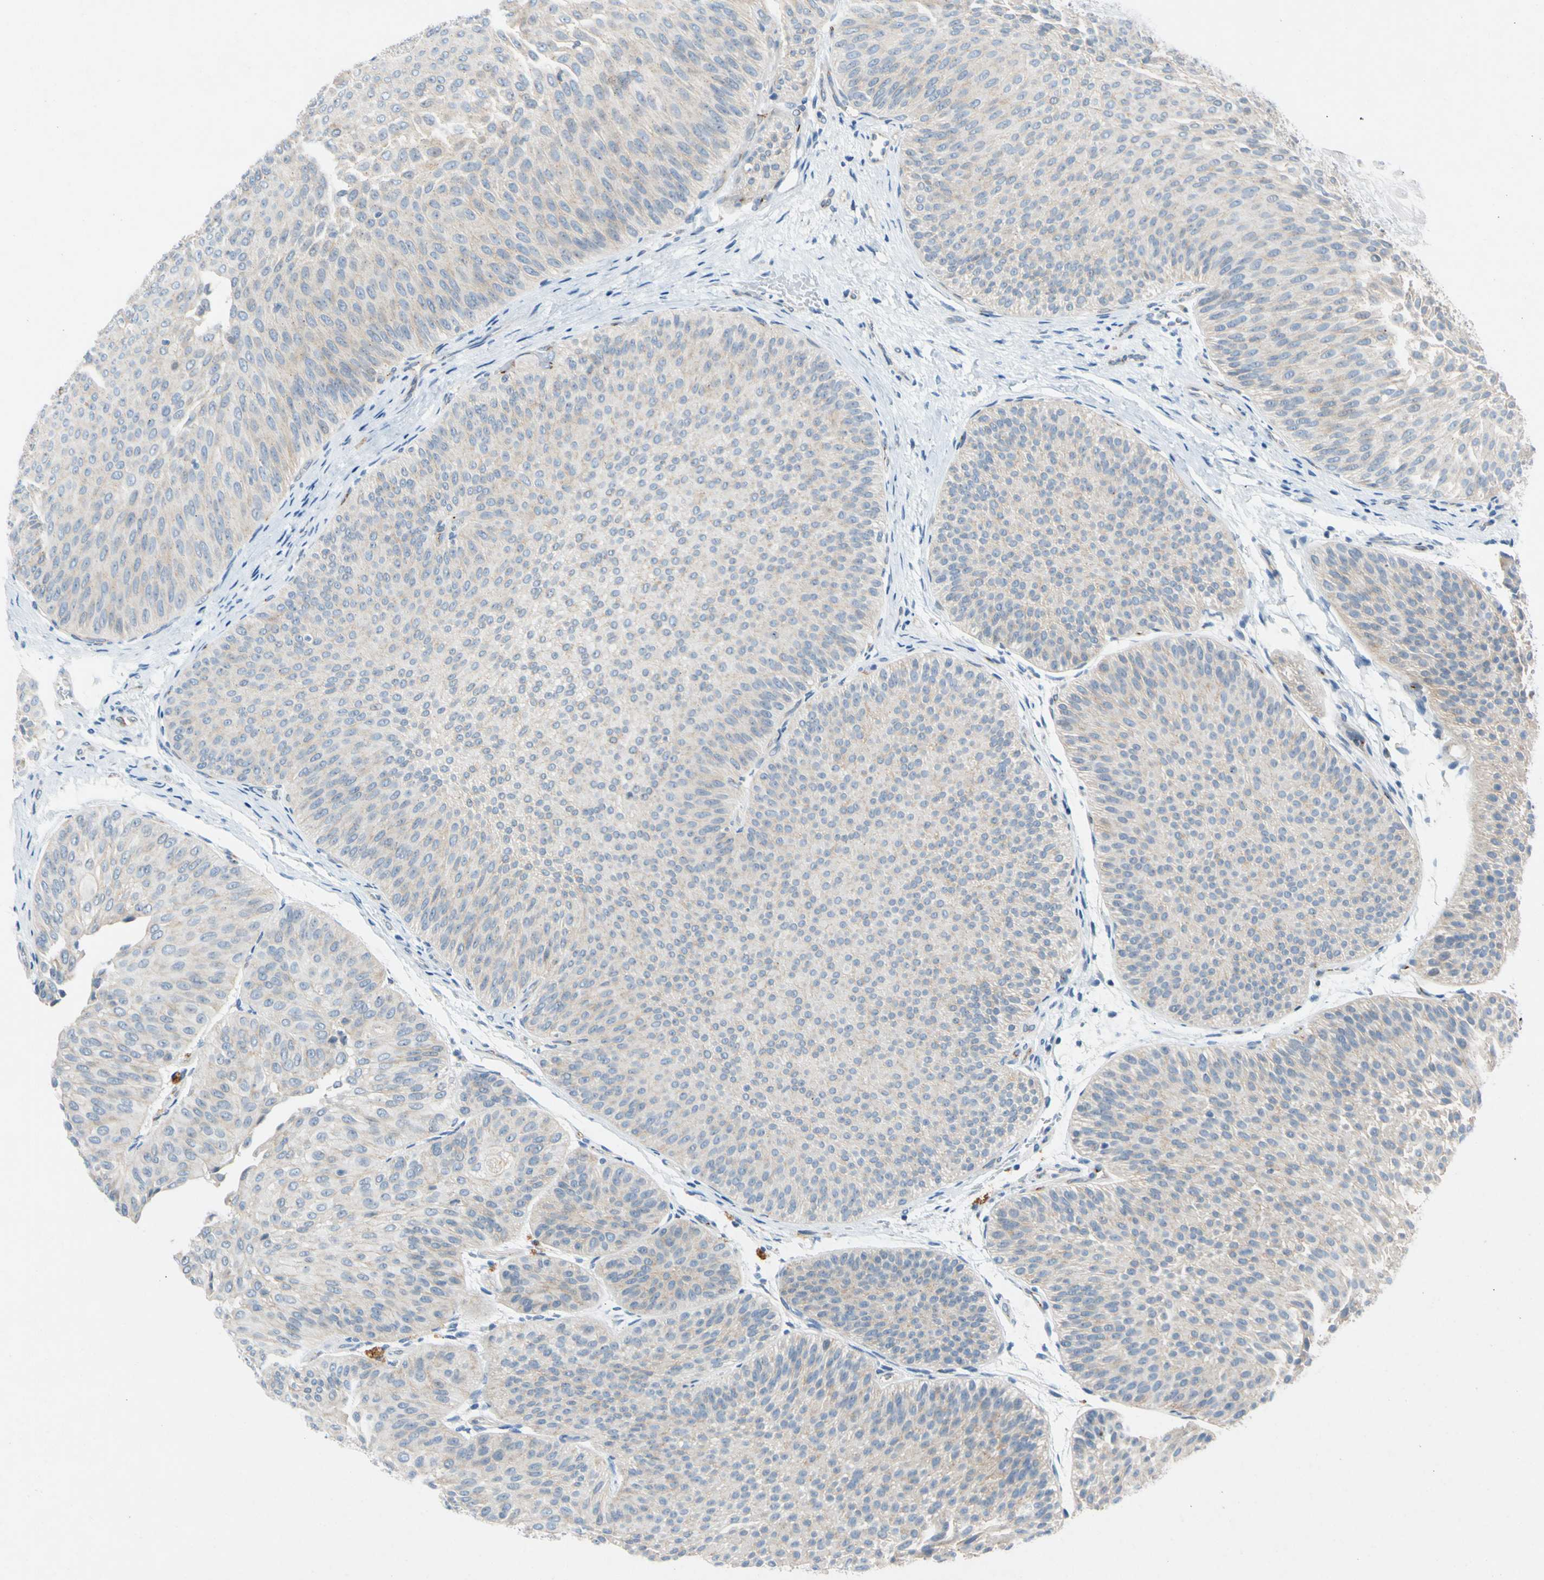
{"staining": {"intensity": "weak", "quantity": "25%-75%", "location": "cytoplasmic/membranous"}, "tissue": "urothelial cancer", "cell_type": "Tumor cells", "image_type": "cancer", "snomed": [{"axis": "morphology", "description": "Urothelial carcinoma, Low grade"}, {"axis": "topography", "description": "Urinary bladder"}], "caption": "The image reveals a brown stain indicating the presence of a protein in the cytoplasmic/membranous of tumor cells in urothelial cancer.", "gene": "GASK1B", "patient": {"sex": "female", "age": 60}}